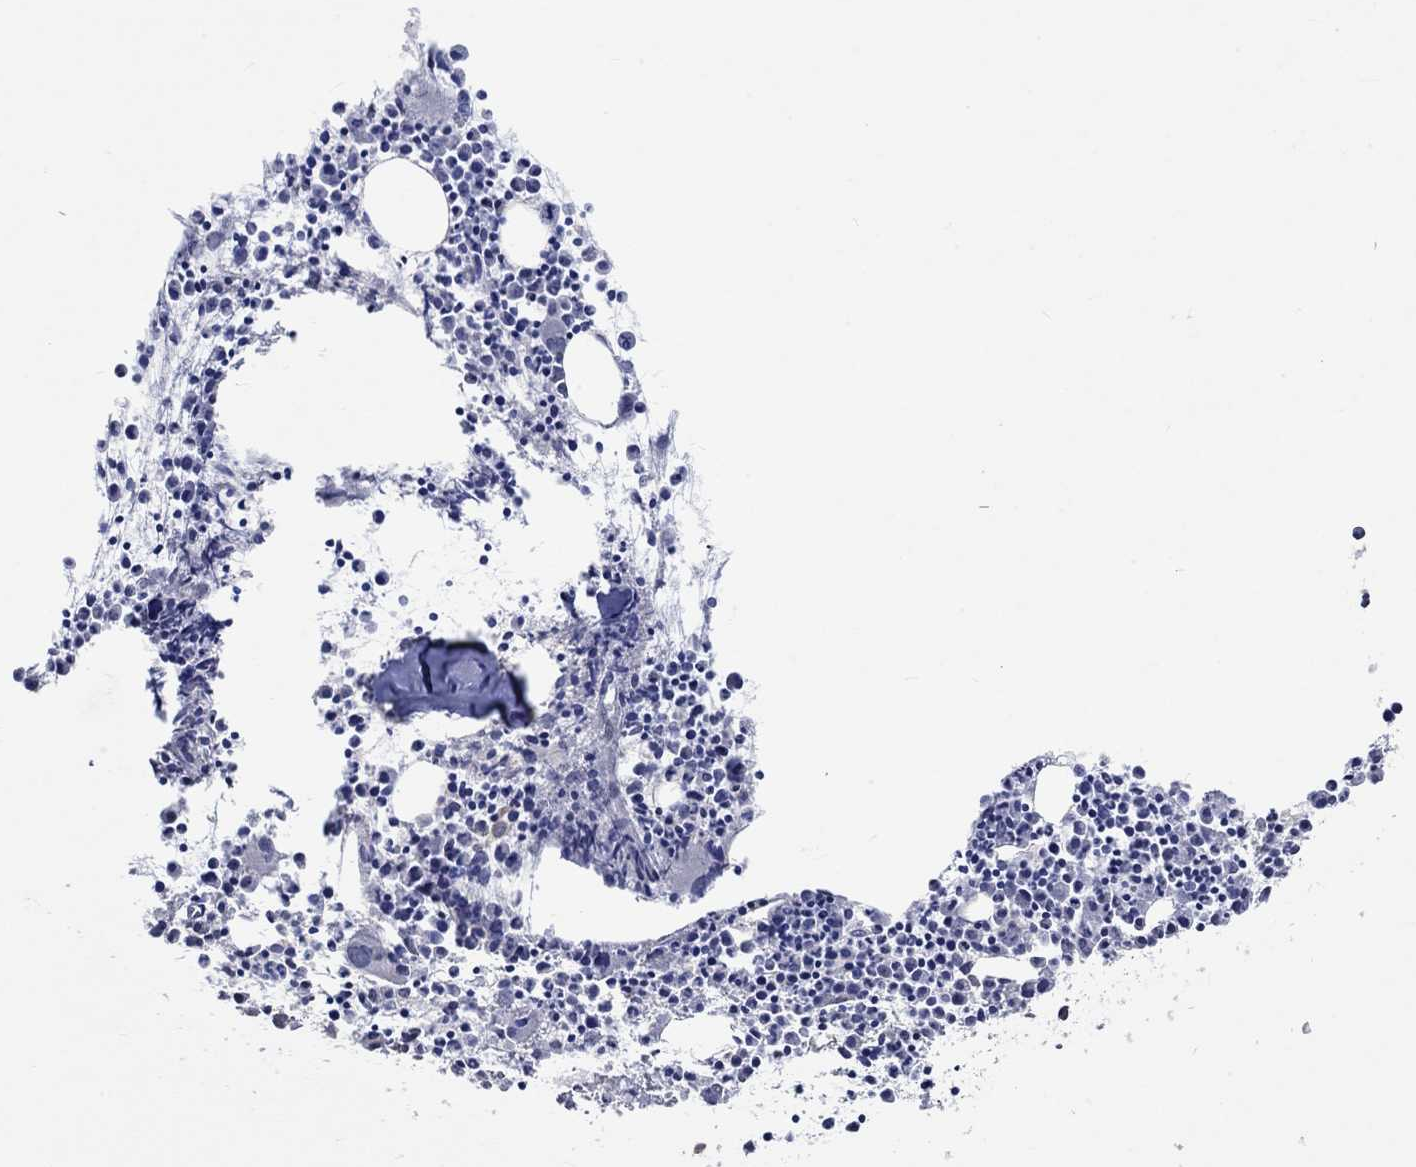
{"staining": {"intensity": "negative", "quantity": "none", "location": "none"}, "tissue": "bone marrow", "cell_type": "Hematopoietic cells", "image_type": "normal", "snomed": [{"axis": "morphology", "description": "Normal tissue, NOS"}, {"axis": "morphology", "description": "Inflammation, NOS"}, {"axis": "topography", "description": "Bone marrow"}], "caption": "IHC micrograph of benign bone marrow stained for a protein (brown), which reveals no staining in hematopoietic cells.", "gene": "TMEM169", "patient": {"sex": "male", "age": 3}}